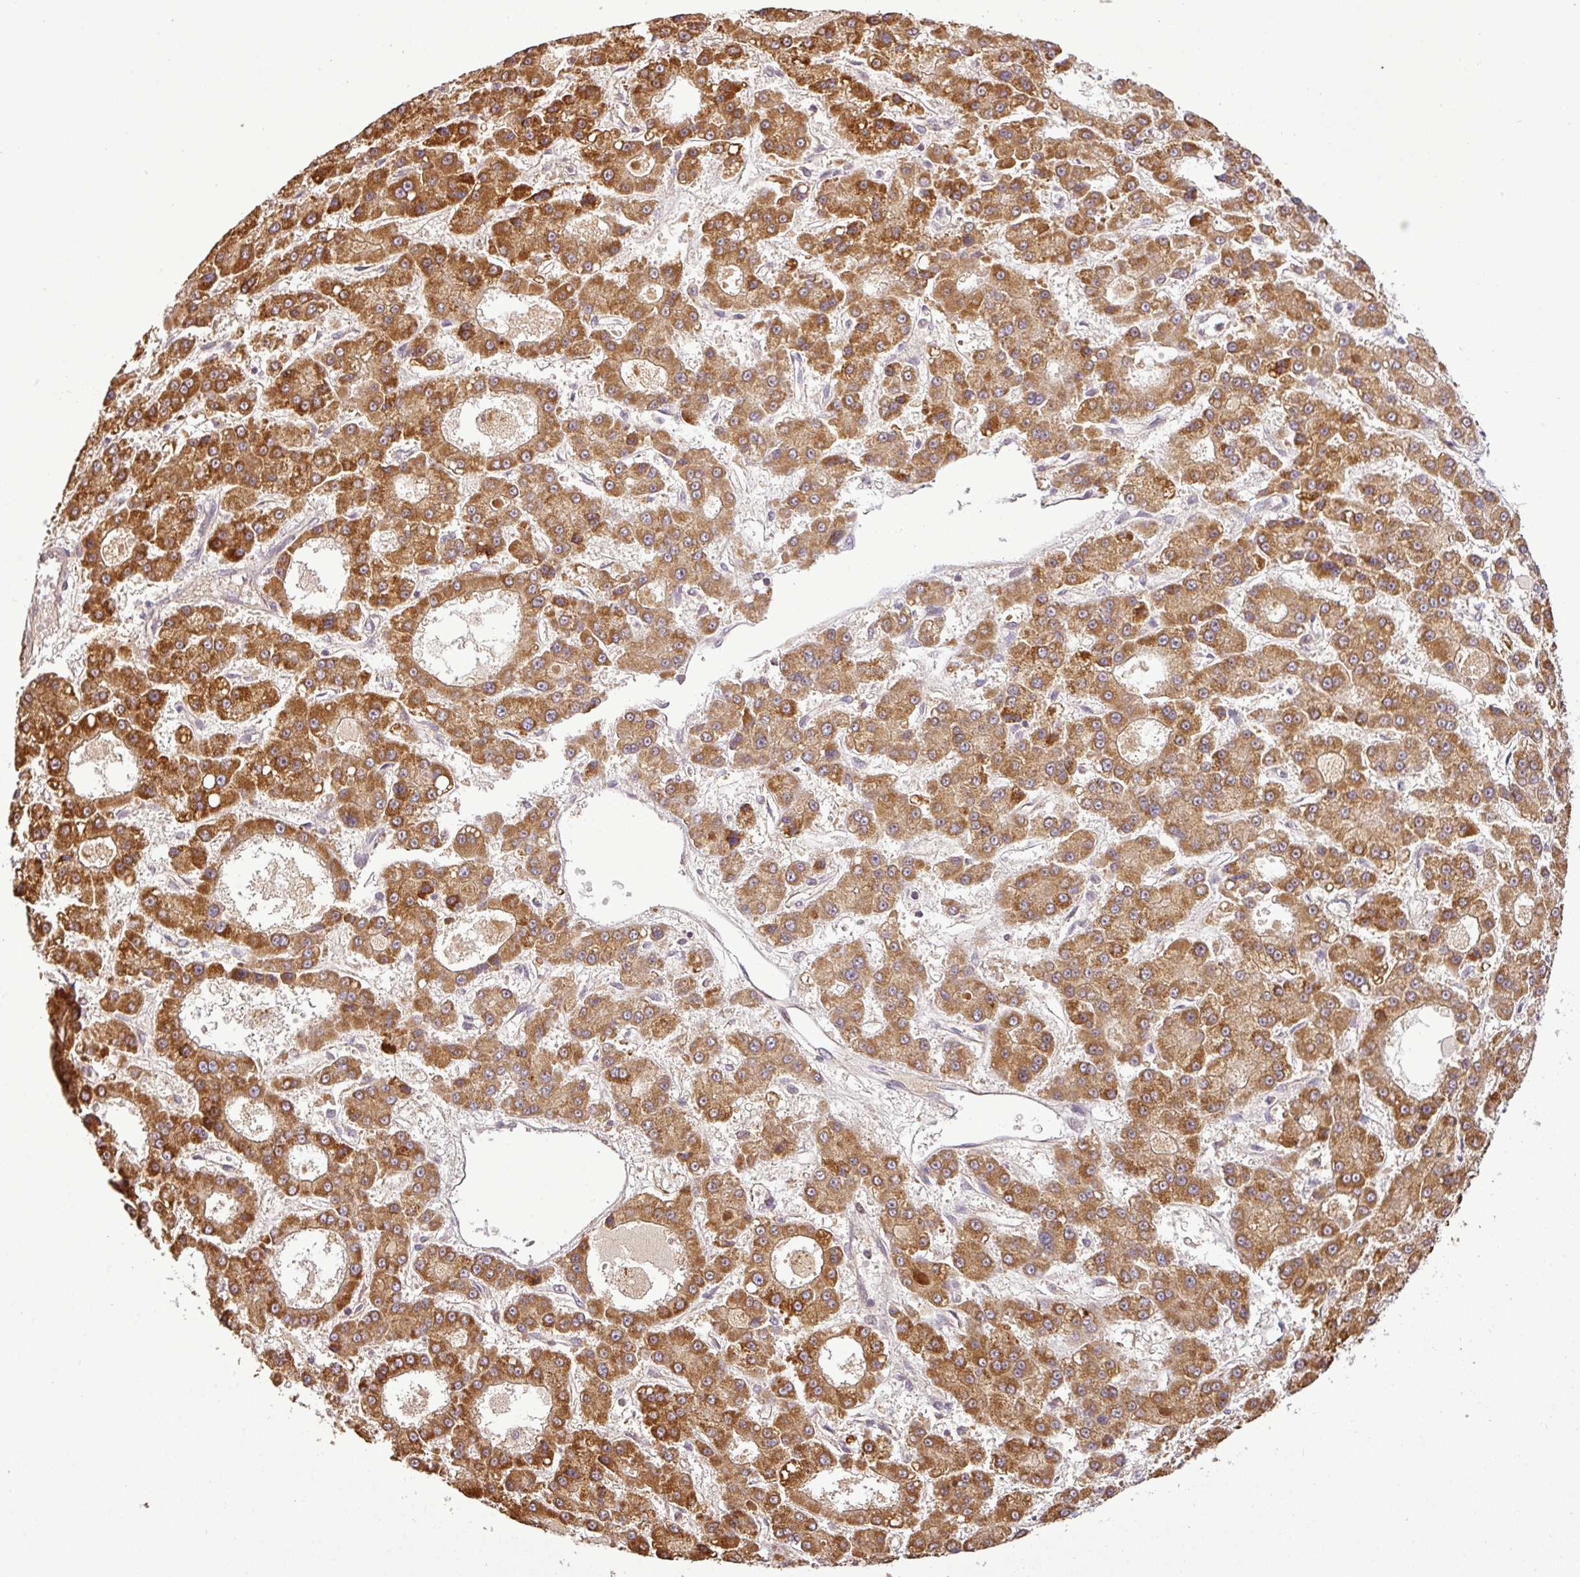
{"staining": {"intensity": "moderate", "quantity": ">75%", "location": "cytoplasmic/membranous"}, "tissue": "liver cancer", "cell_type": "Tumor cells", "image_type": "cancer", "snomed": [{"axis": "morphology", "description": "Carcinoma, Hepatocellular, NOS"}, {"axis": "topography", "description": "Liver"}], "caption": "Hepatocellular carcinoma (liver) was stained to show a protein in brown. There is medium levels of moderate cytoplasmic/membranous expression in approximately >75% of tumor cells.", "gene": "FAIM", "patient": {"sex": "male", "age": 70}}